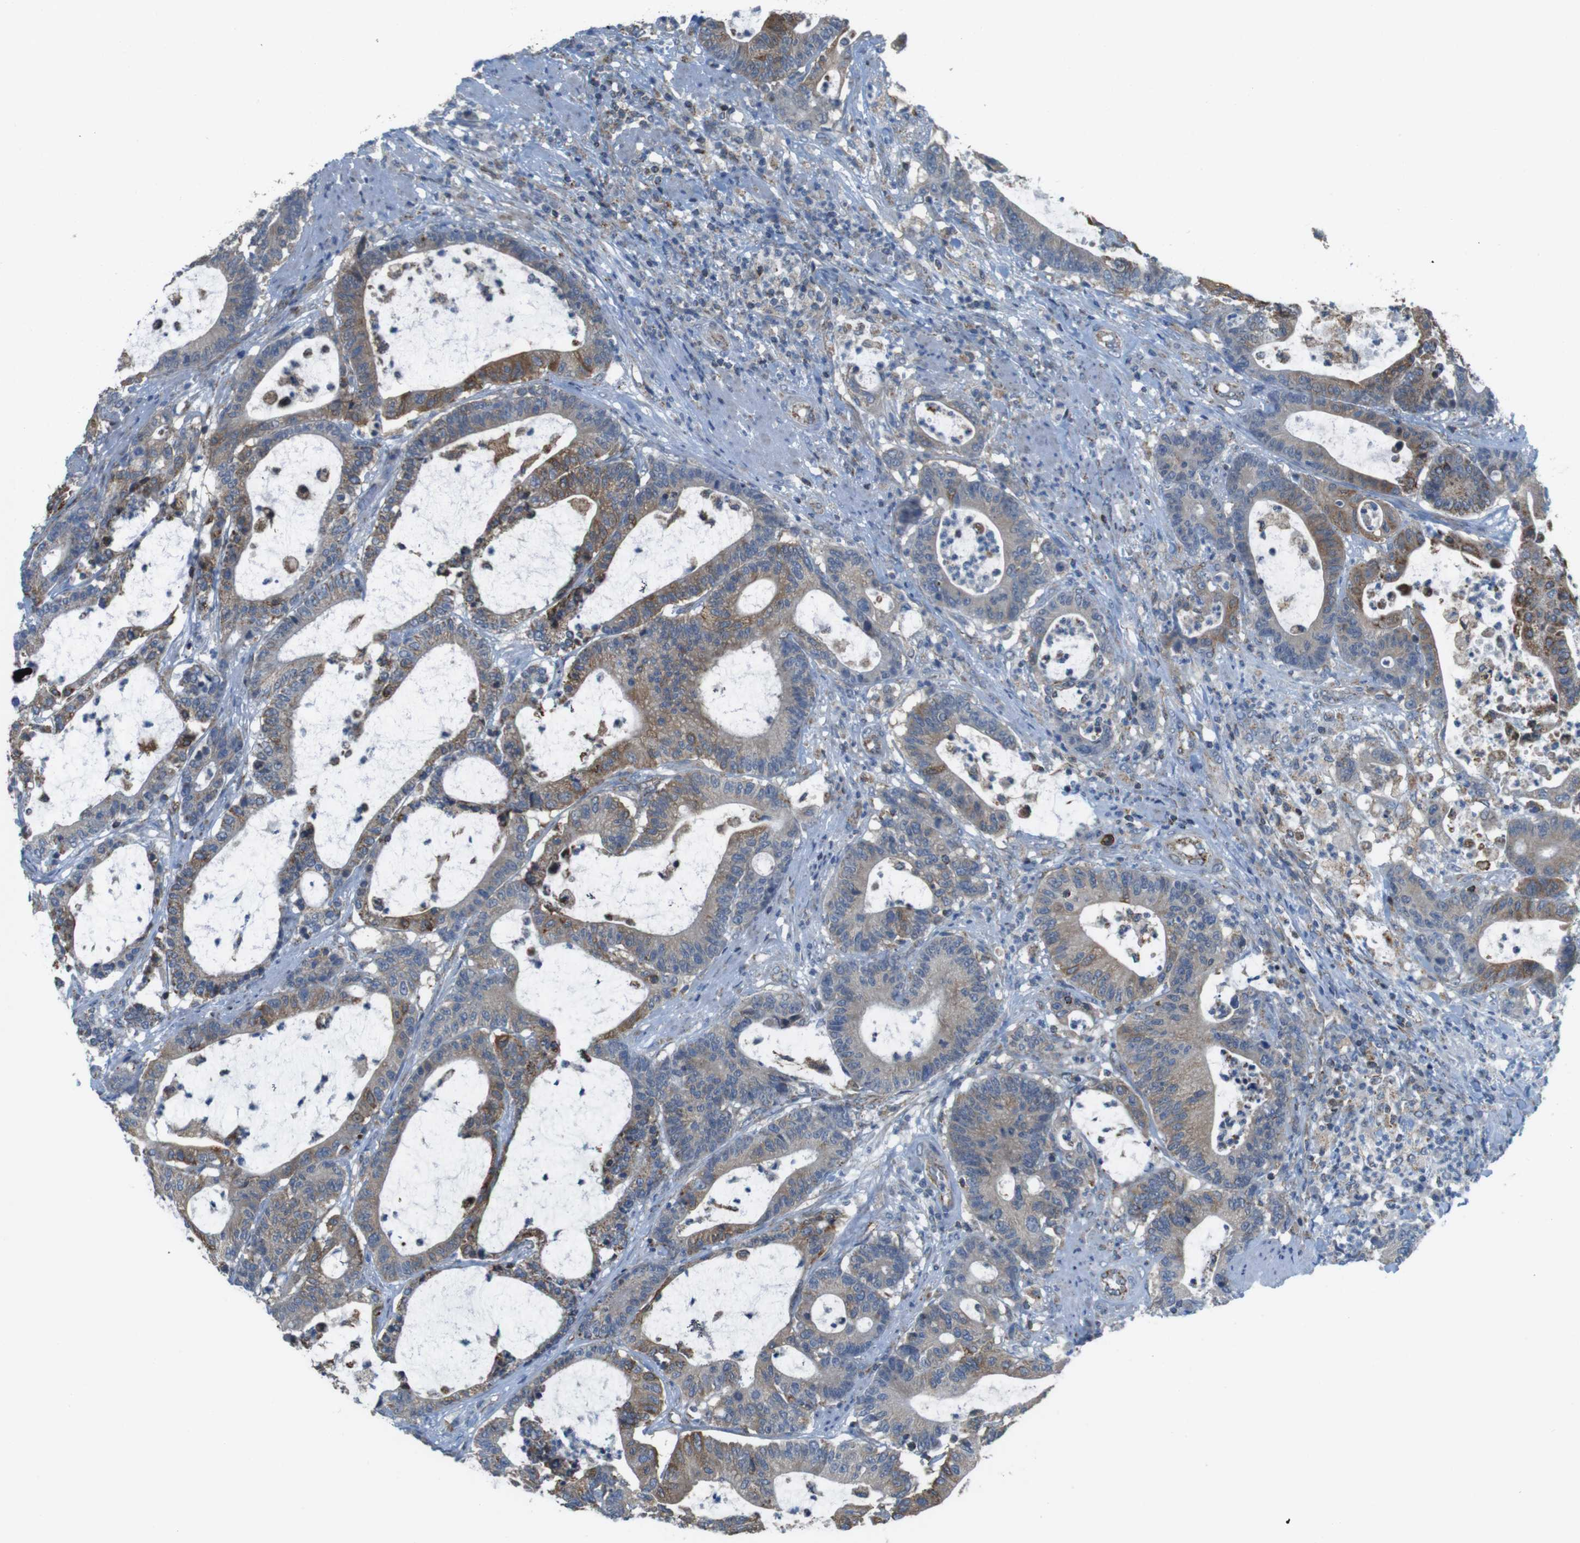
{"staining": {"intensity": "moderate", "quantity": ">75%", "location": "cytoplasmic/membranous"}, "tissue": "colorectal cancer", "cell_type": "Tumor cells", "image_type": "cancer", "snomed": [{"axis": "morphology", "description": "Adenocarcinoma, NOS"}, {"axis": "topography", "description": "Colon"}], "caption": "Immunohistochemical staining of colorectal cancer (adenocarcinoma) shows medium levels of moderate cytoplasmic/membranous protein staining in about >75% of tumor cells.", "gene": "GRIK2", "patient": {"sex": "female", "age": 84}}